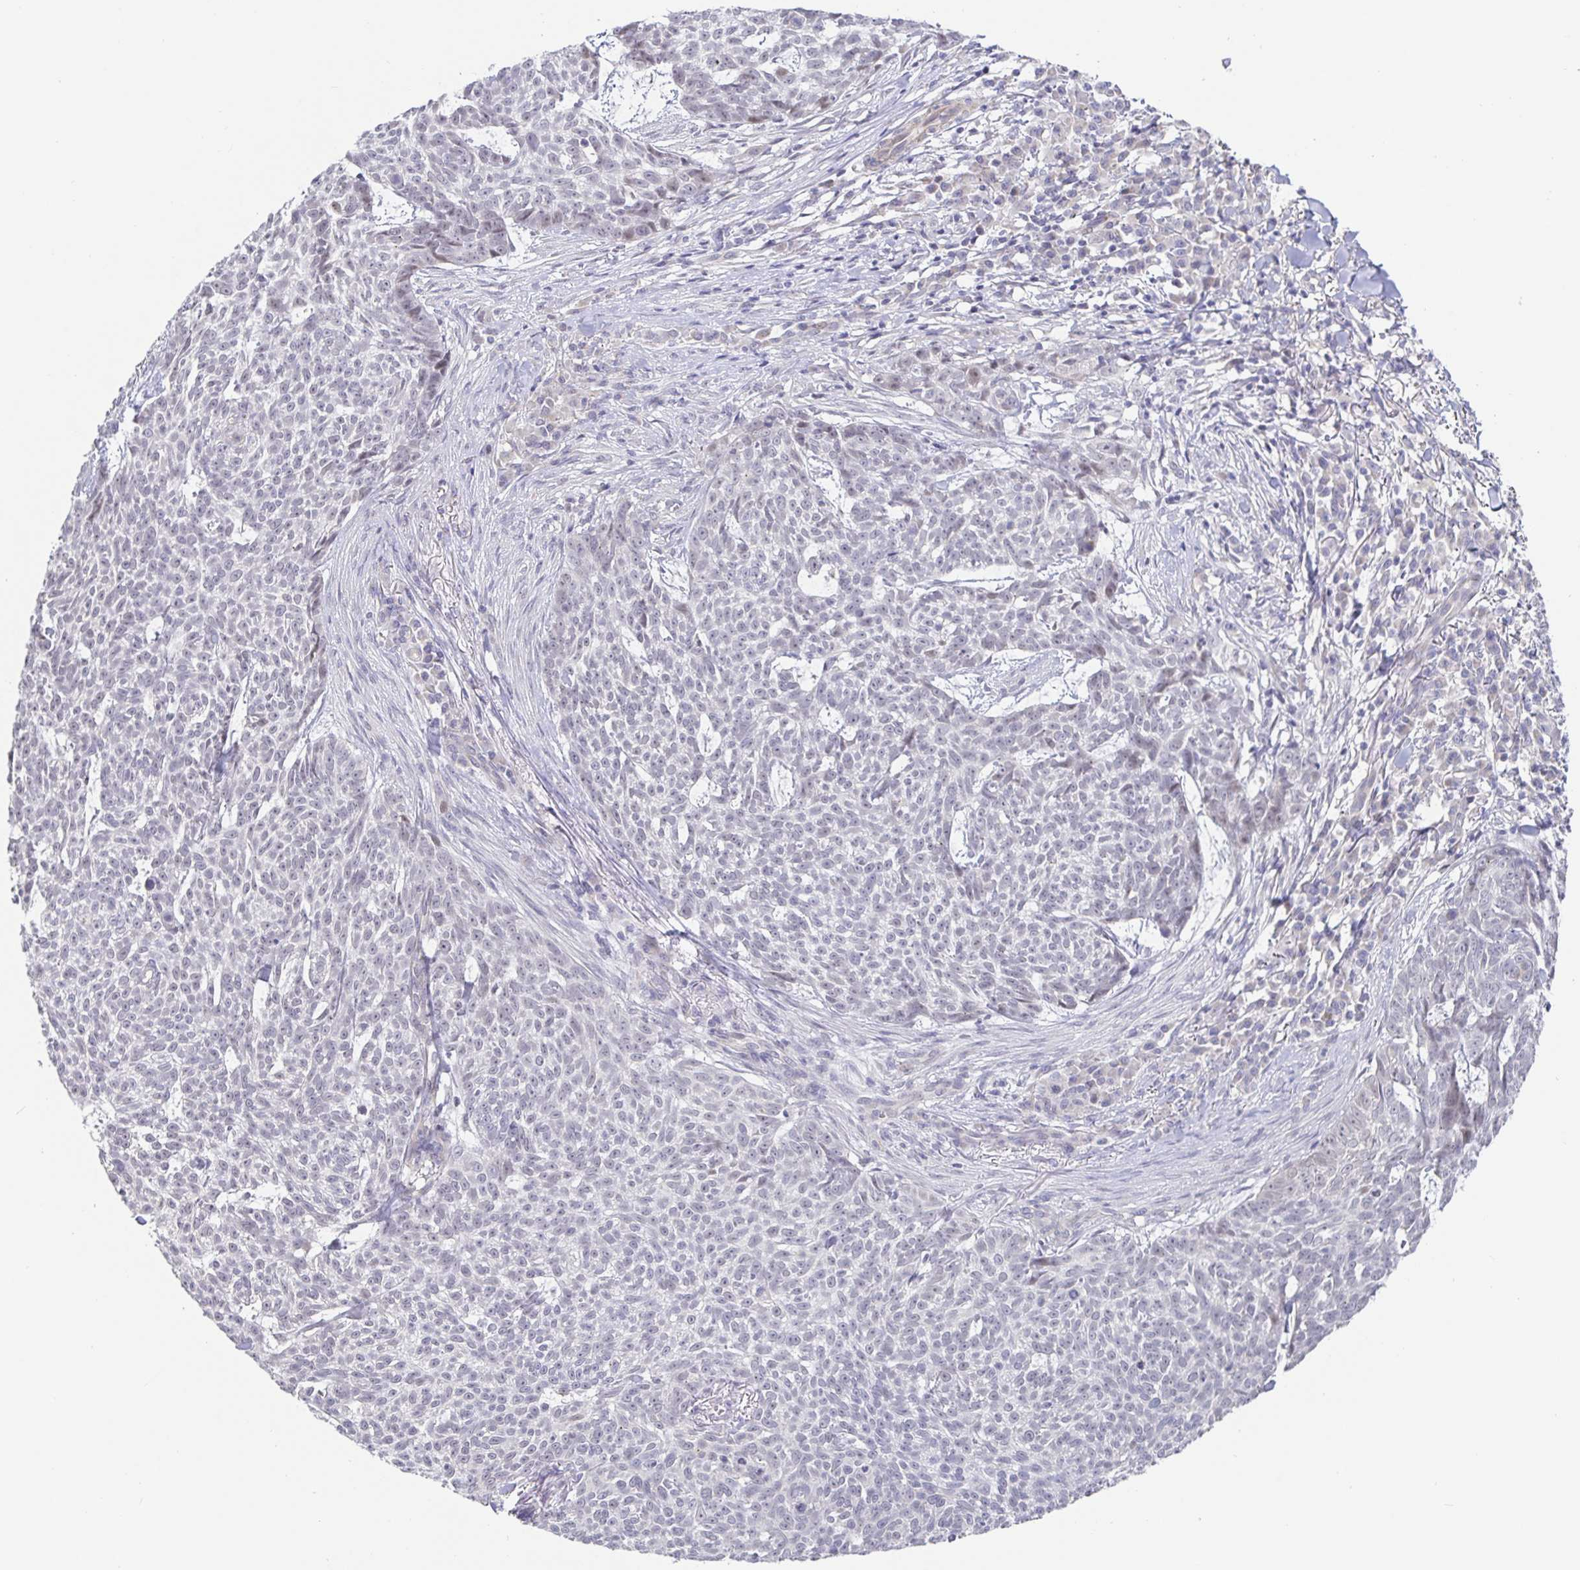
{"staining": {"intensity": "negative", "quantity": "none", "location": "none"}, "tissue": "skin cancer", "cell_type": "Tumor cells", "image_type": "cancer", "snomed": [{"axis": "morphology", "description": "Basal cell carcinoma"}, {"axis": "topography", "description": "Skin"}], "caption": "Immunohistochemical staining of skin cancer (basal cell carcinoma) reveals no significant expression in tumor cells.", "gene": "CIT", "patient": {"sex": "female", "age": 93}}